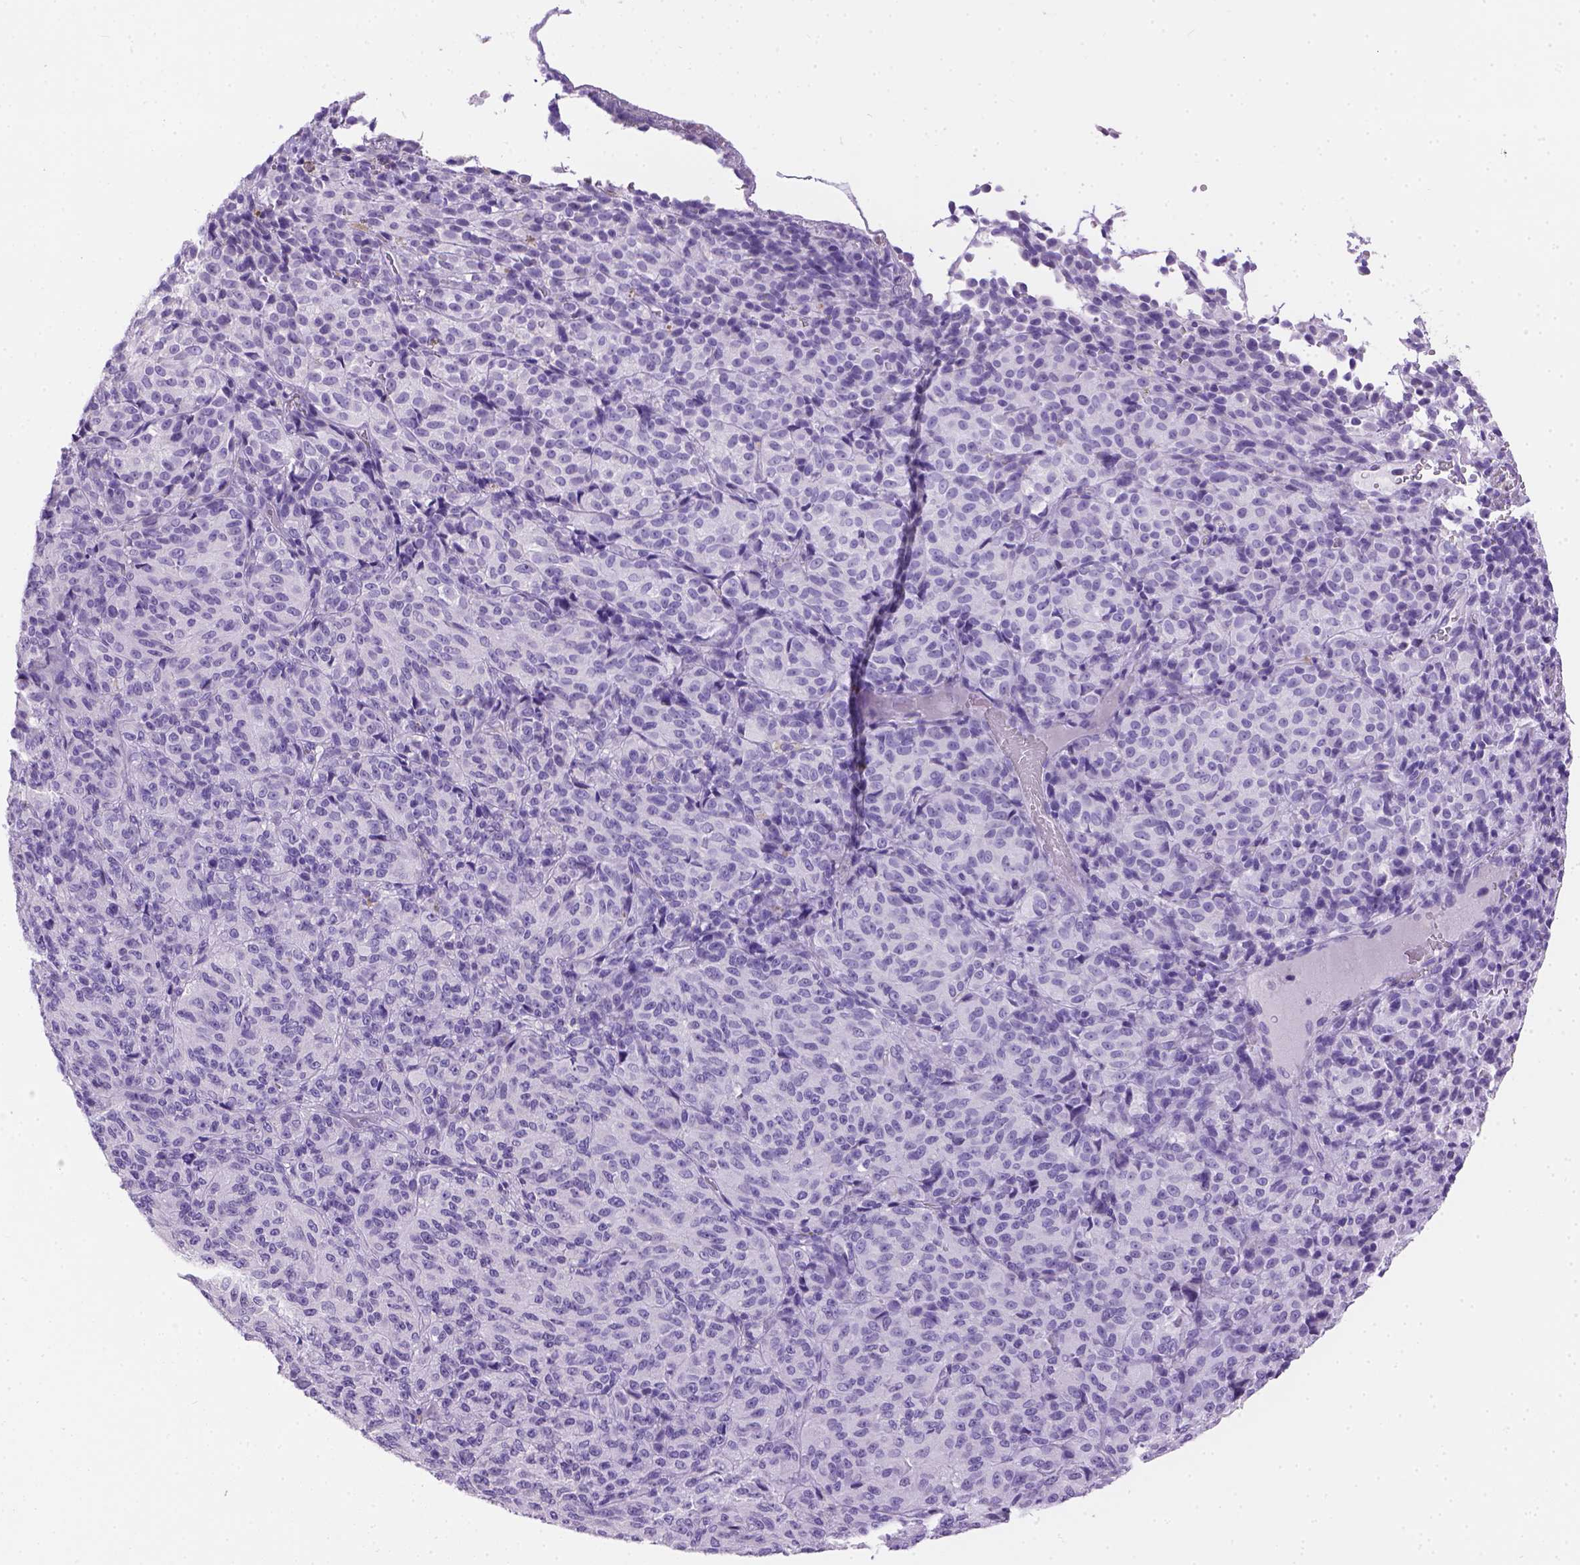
{"staining": {"intensity": "negative", "quantity": "none", "location": "none"}, "tissue": "melanoma", "cell_type": "Tumor cells", "image_type": "cancer", "snomed": [{"axis": "morphology", "description": "Malignant melanoma, Metastatic site"}, {"axis": "topography", "description": "Brain"}], "caption": "This is a photomicrograph of IHC staining of melanoma, which shows no staining in tumor cells.", "gene": "TMEM38A", "patient": {"sex": "female", "age": 56}}